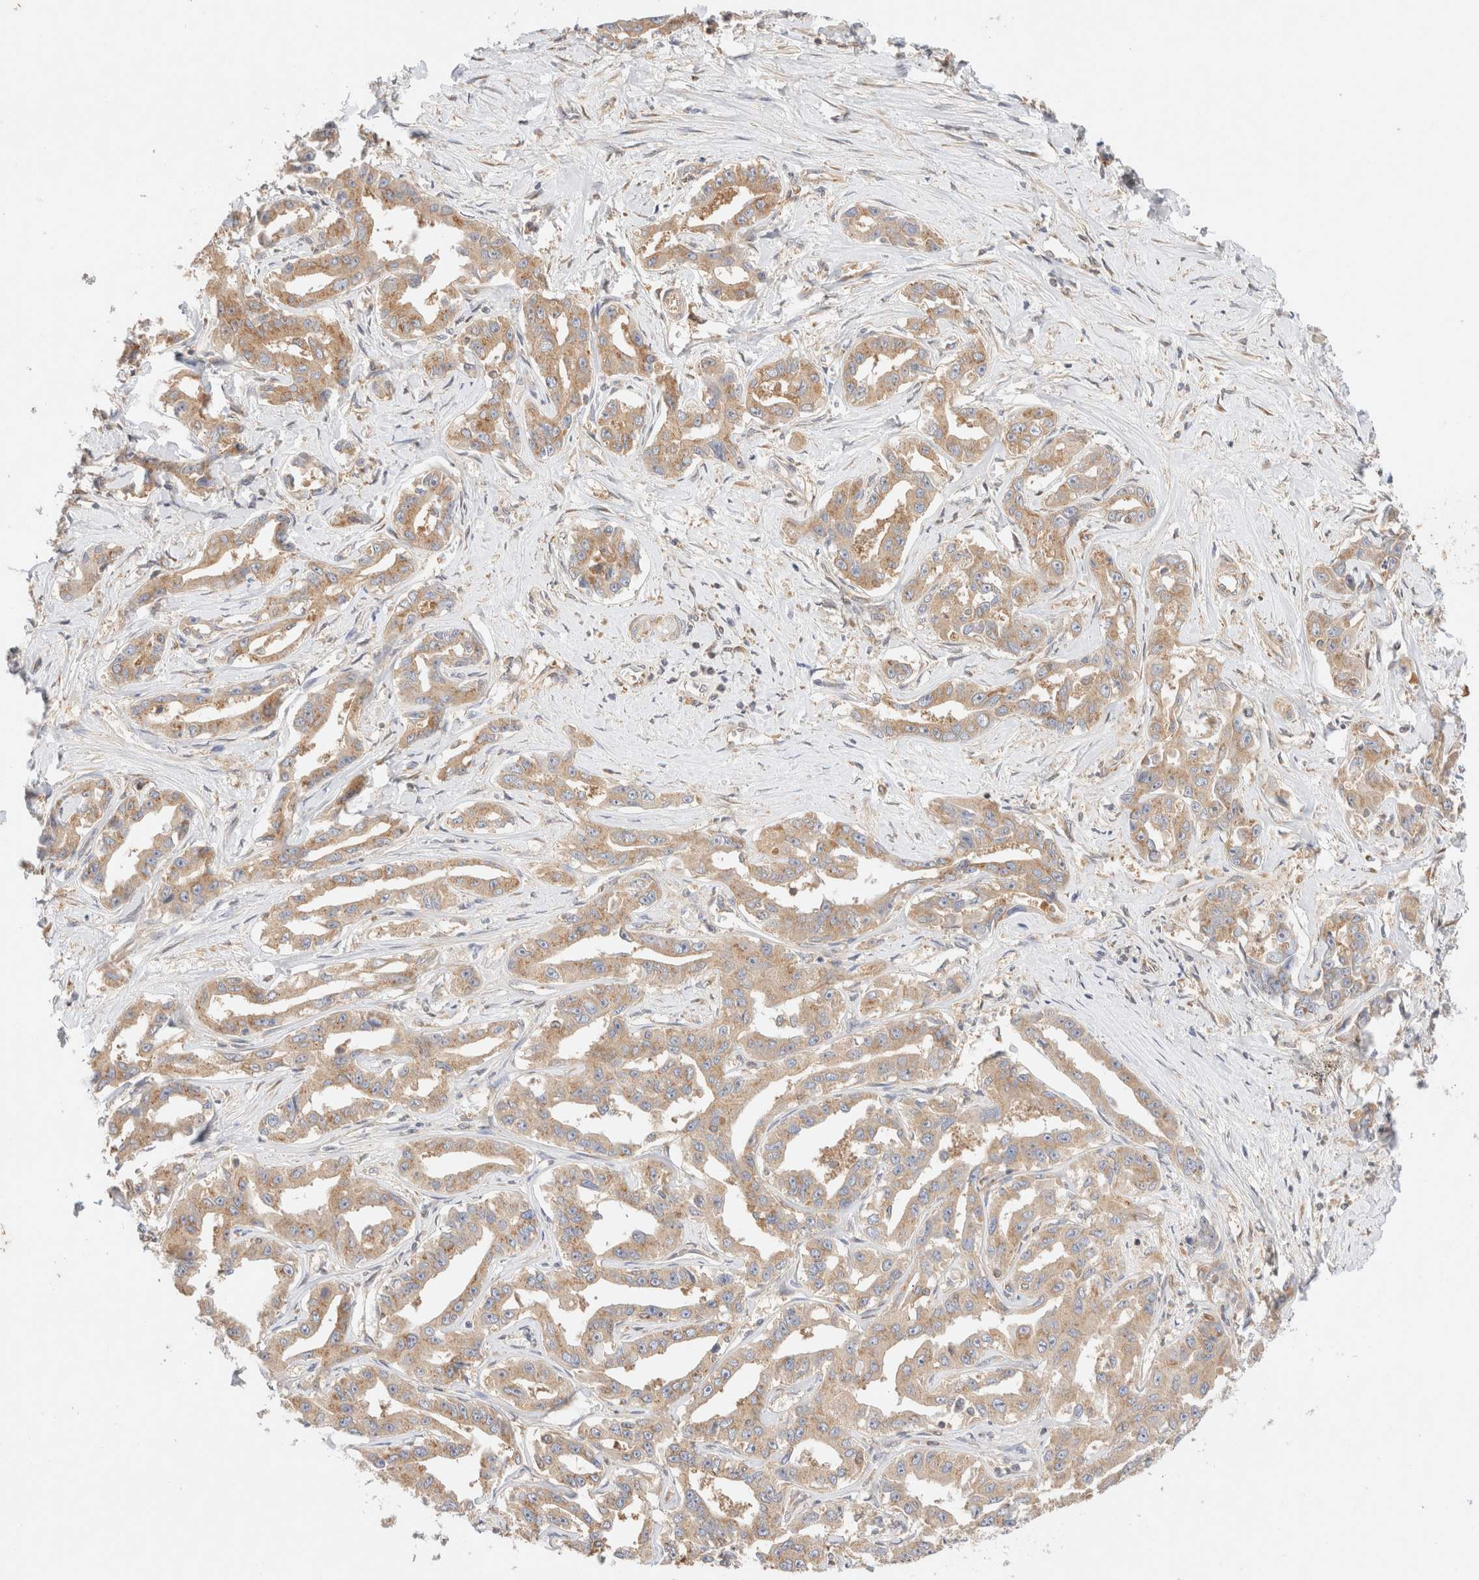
{"staining": {"intensity": "weak", "quantity": ">75%", "location": "cytoplasmic/membranous"}, "tissue": "liver cancer", "cell_type": "Tumor cells", "image_type": "cancer", "snomed": [{"axis": "morphology", "description": "Cholangiocarcinoma"}, {"axis": "topography", "description": "Liver"}], "caption": "This micrograph exhibits cholangiocarcinoma (liver) stained with immunohistochemistry (IHC) to label a protein in brown. The cytoplasmic/membranous of tumor cells show weak positivity for the protein. Nuclei are counter-stained blue.", "gene": "RABEP1", "patient": {"sex": "male", "age": 59}}